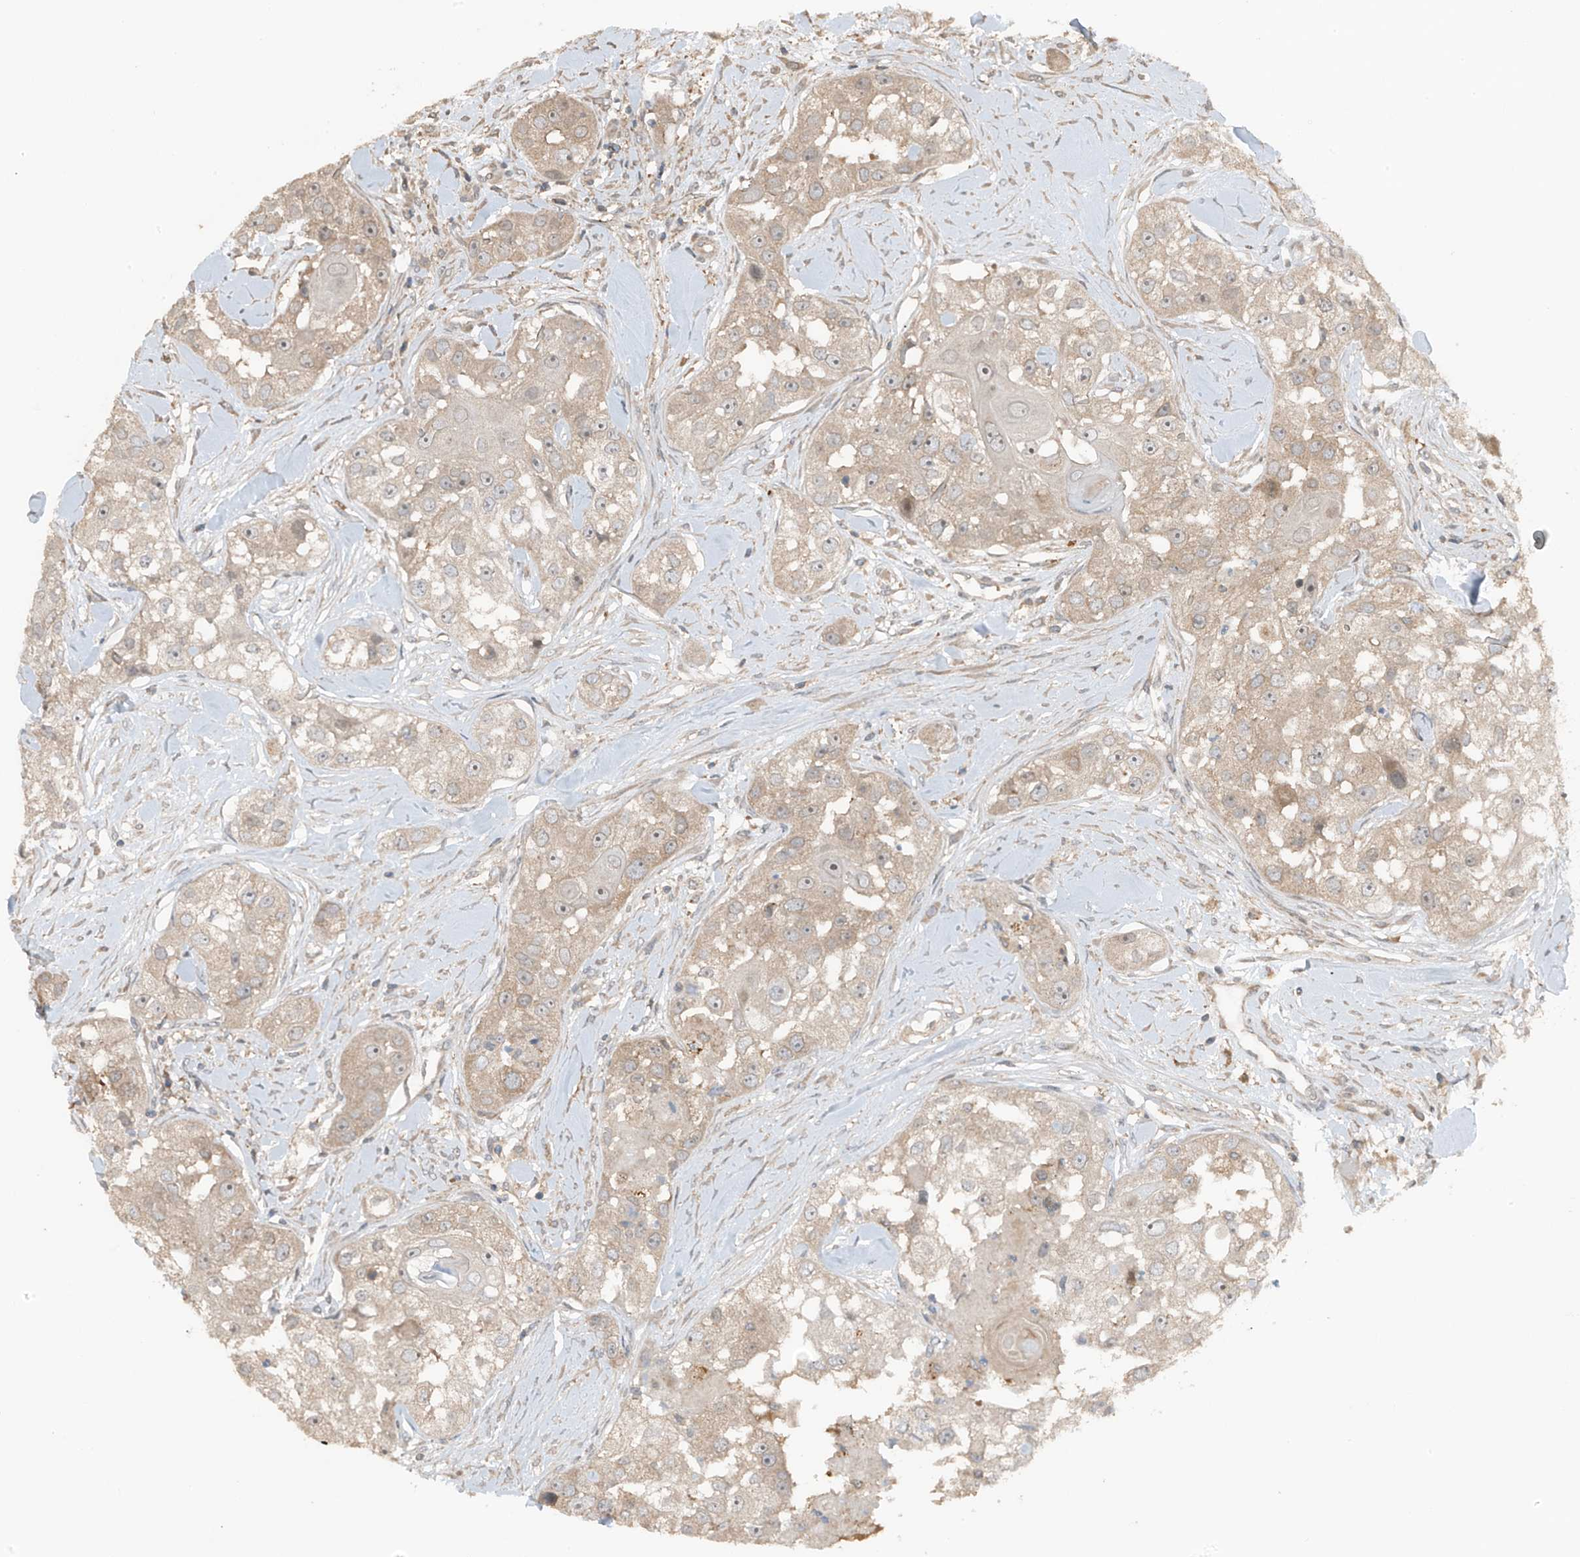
{"staining": {"intensity": "weak", "quantity": ">75%", "location": "cytoplasmic/membranous"}, "tissue": "head and neck cancer", "cell_type": "Tumor cells", "image_type": "cancer", "snomed": [{"axis": "morphology", "description": "Normal tissue, NOS"}, {"axis": "morphology", "description": "Squamous cell carcinoma, NOS"}, {"axis": "topography", "description": "Skeletal muscle"}, {"axis": "topography", "description": "Head-Neck"}], "caption": "Immunohistochemistry (IHC) of human head and neck squamous cell carcinoma demonstrates low levels of weak cytoplasmic/membranous positivity in approximately >75% of tumor cells. (Stains: DAB in brown, nuclei in blue, Microscopy: brightfield microscopy at high magnification).", "gene": "TXNDC9", "patient": {"sex": "male", "age": 51}}